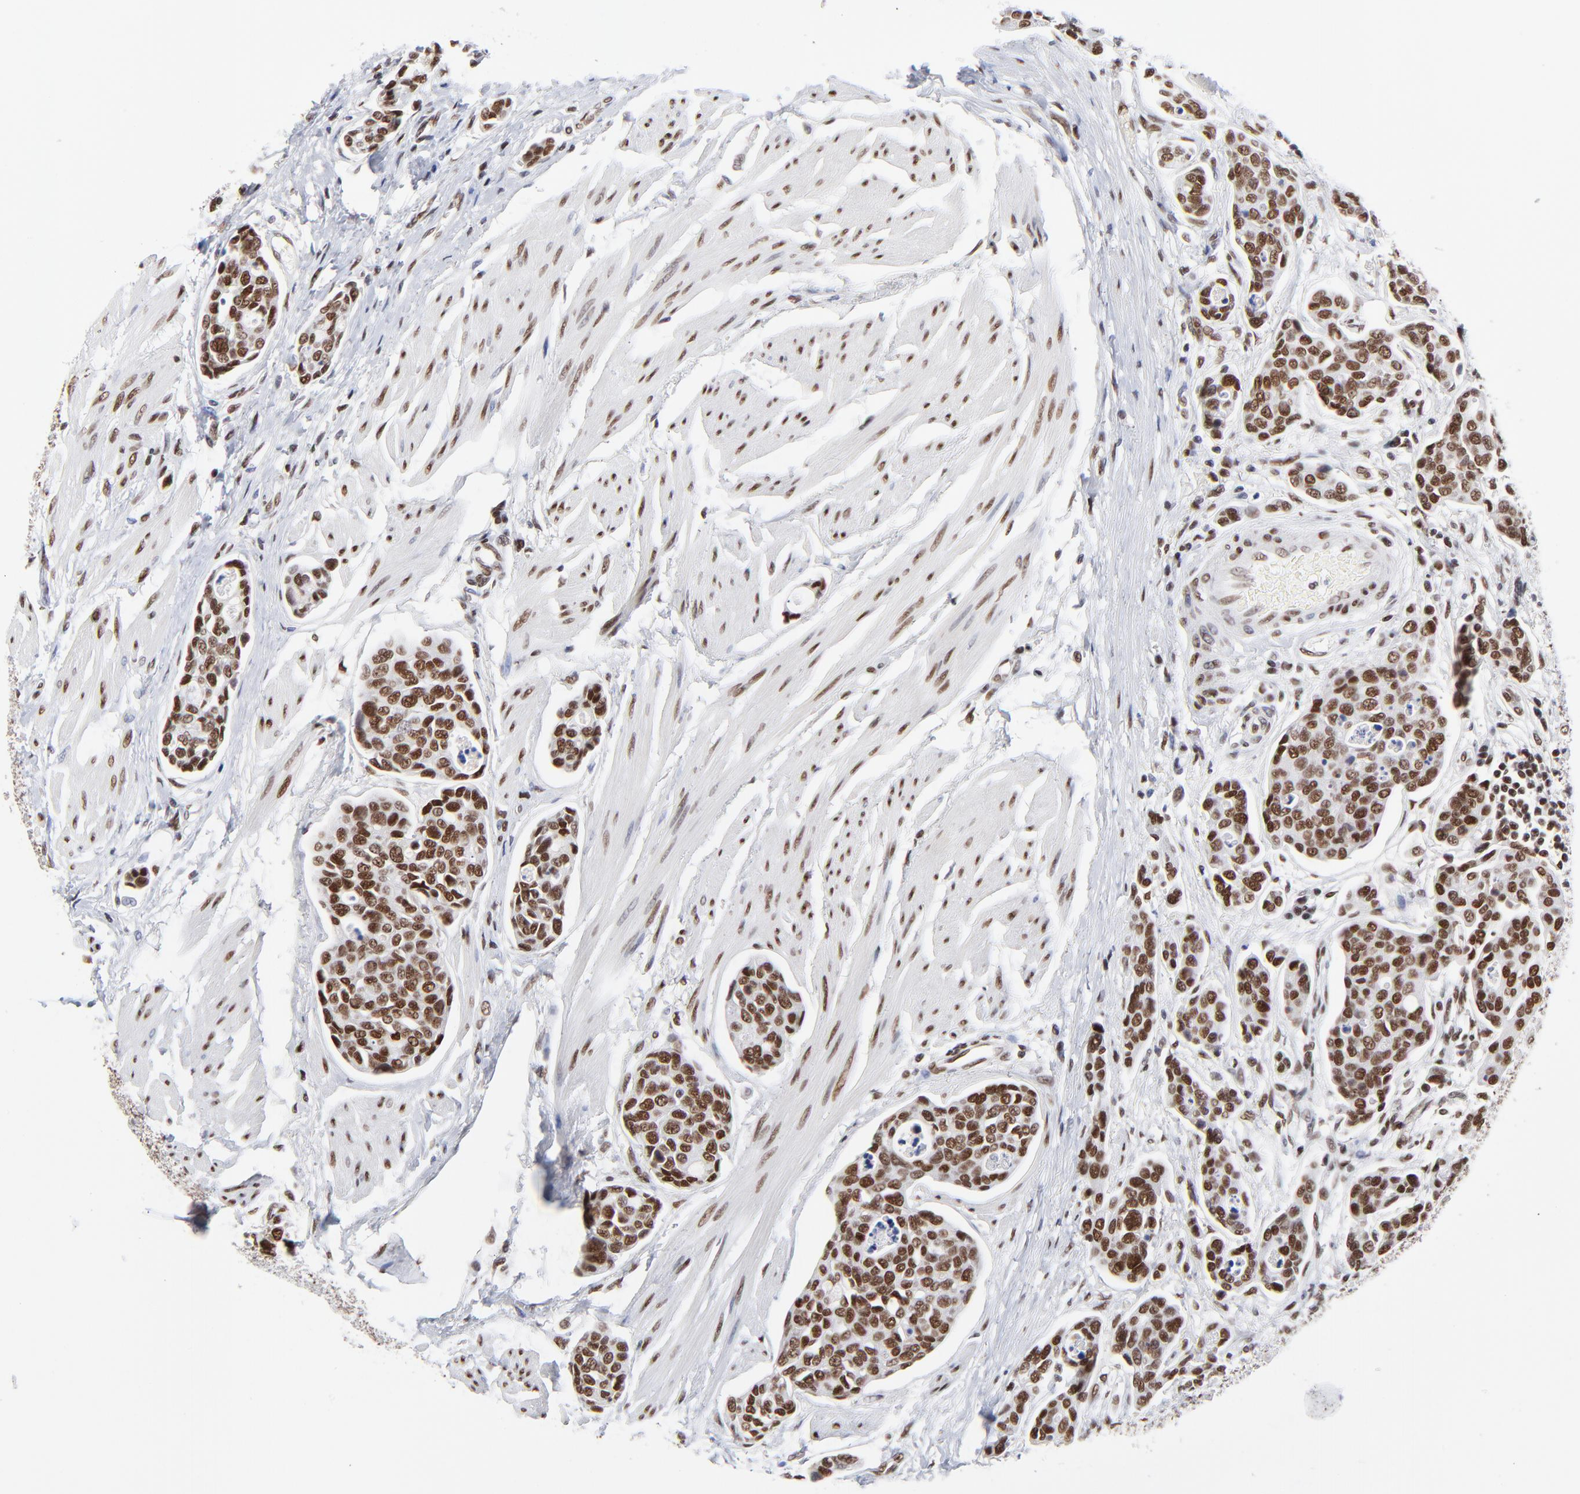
{"staining": {"intensity": "strong", "quantity": ">75%", "location": "nuclear"}, "tissue": "urothelial cancer", "cell_type": "Tumor cells", "image_type": "cancer", "snomed": [{"axis": "morphology", "description": "Urothelial carcinoma, High grade"}, {"axis": "topography", "description": "Urinary bladder"}], "caption": "Immunohistochemical staining of urothelial cancer displays high levels of strong nuclear expression in approximately >75% of tumor cells.", "gene": "ZMYM3", "patient": {"sex": "male", "age": 78}}